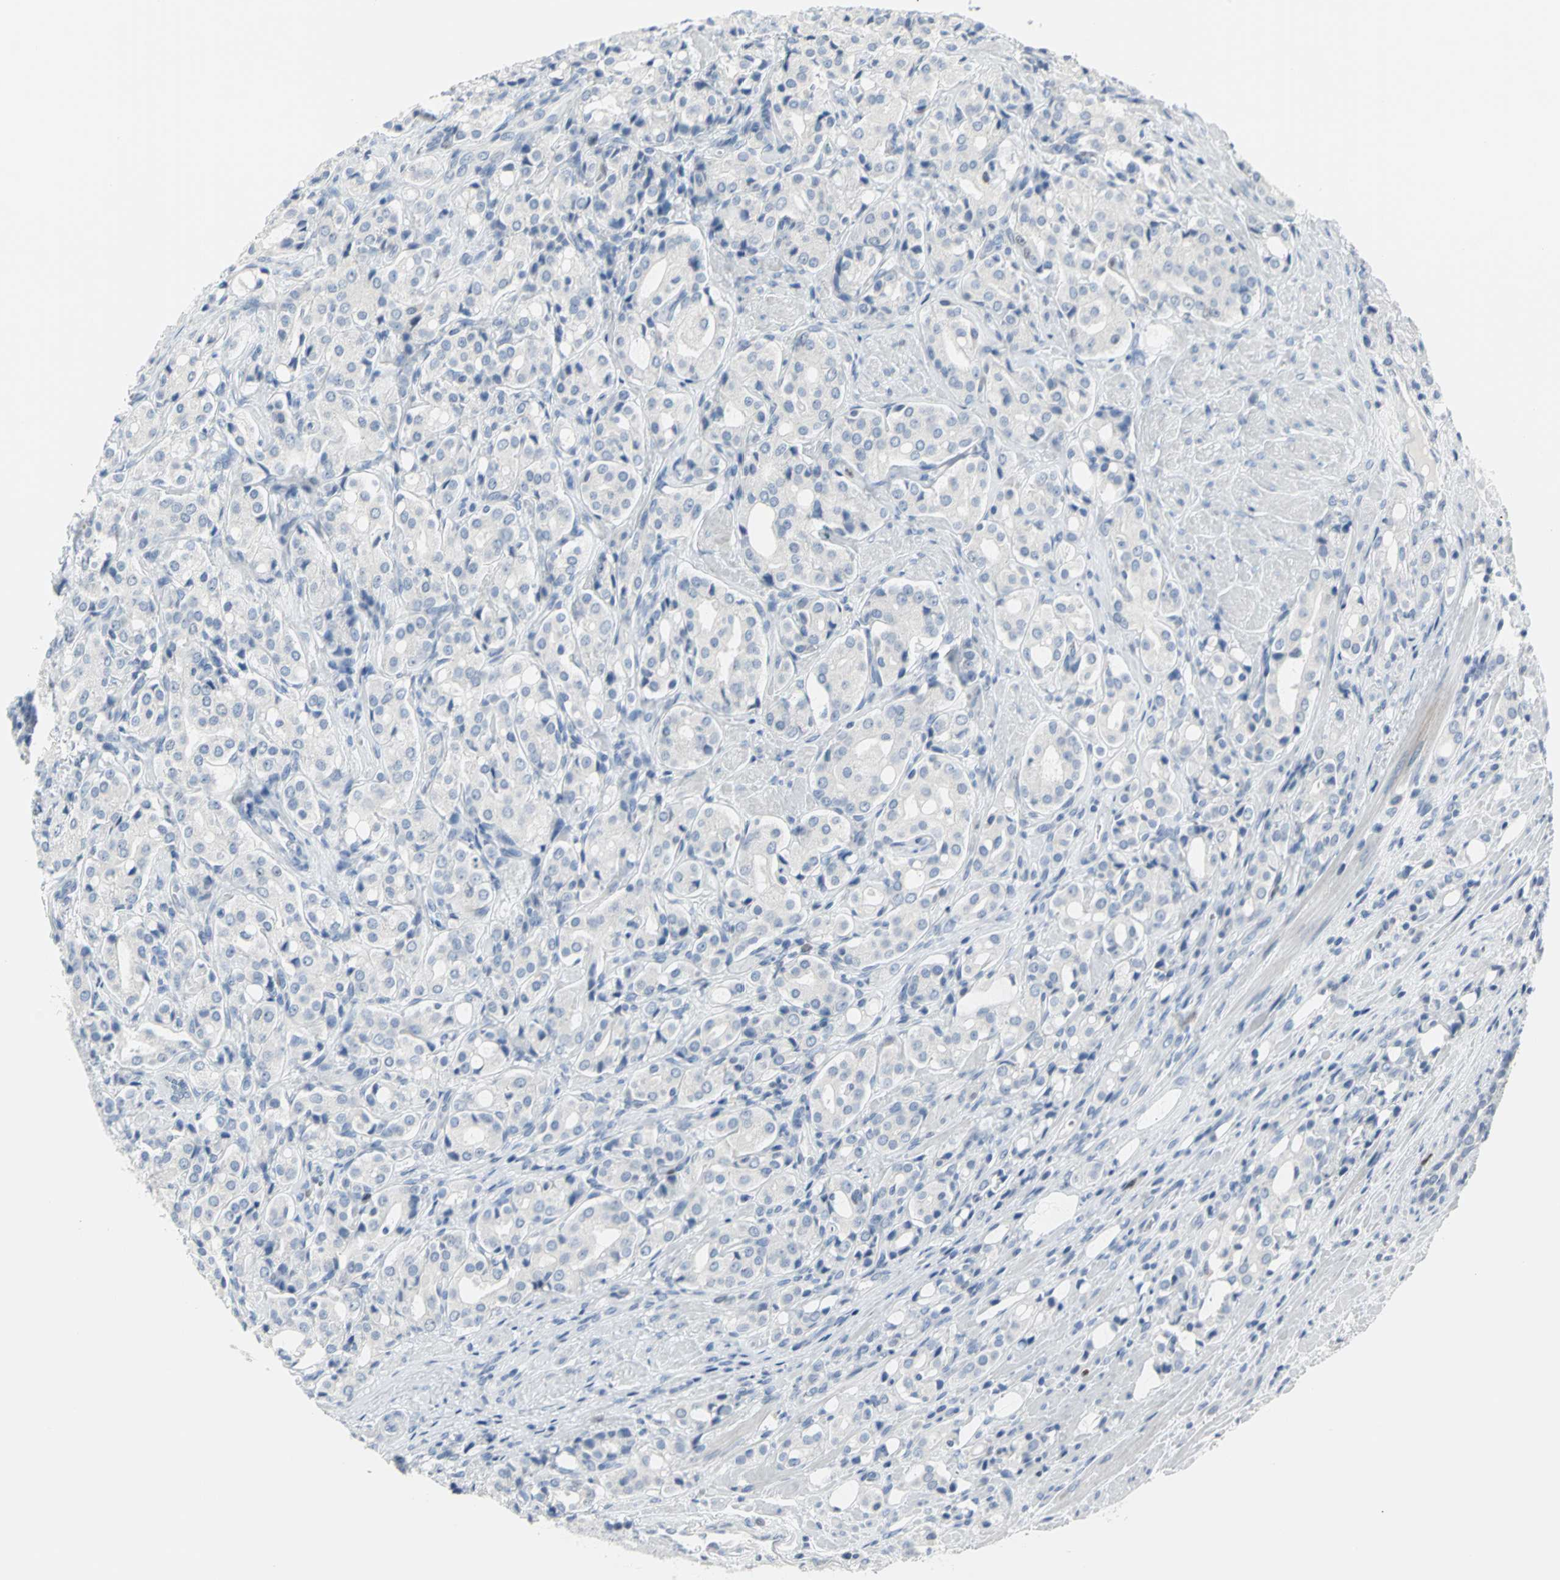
{"staining": {"intensity": "negative", "quantity": "none", "location": "none"}, "tissue": "prostate cancer", "cell_type": "Tumor cells", "image_type": "cancer", "snomed": [{"axis": "morphology", "description": "Adenocarcinoma, High grade"}, {"axis": "topography", "description": "Prostate"}], "caption": "This is a image of IHC staining of adenocarcinoma (high-grade) (prostate), which shows no expression in tumor cells.", "gene": "MCM3", "patient": {"sex": "male", "age": 72}}